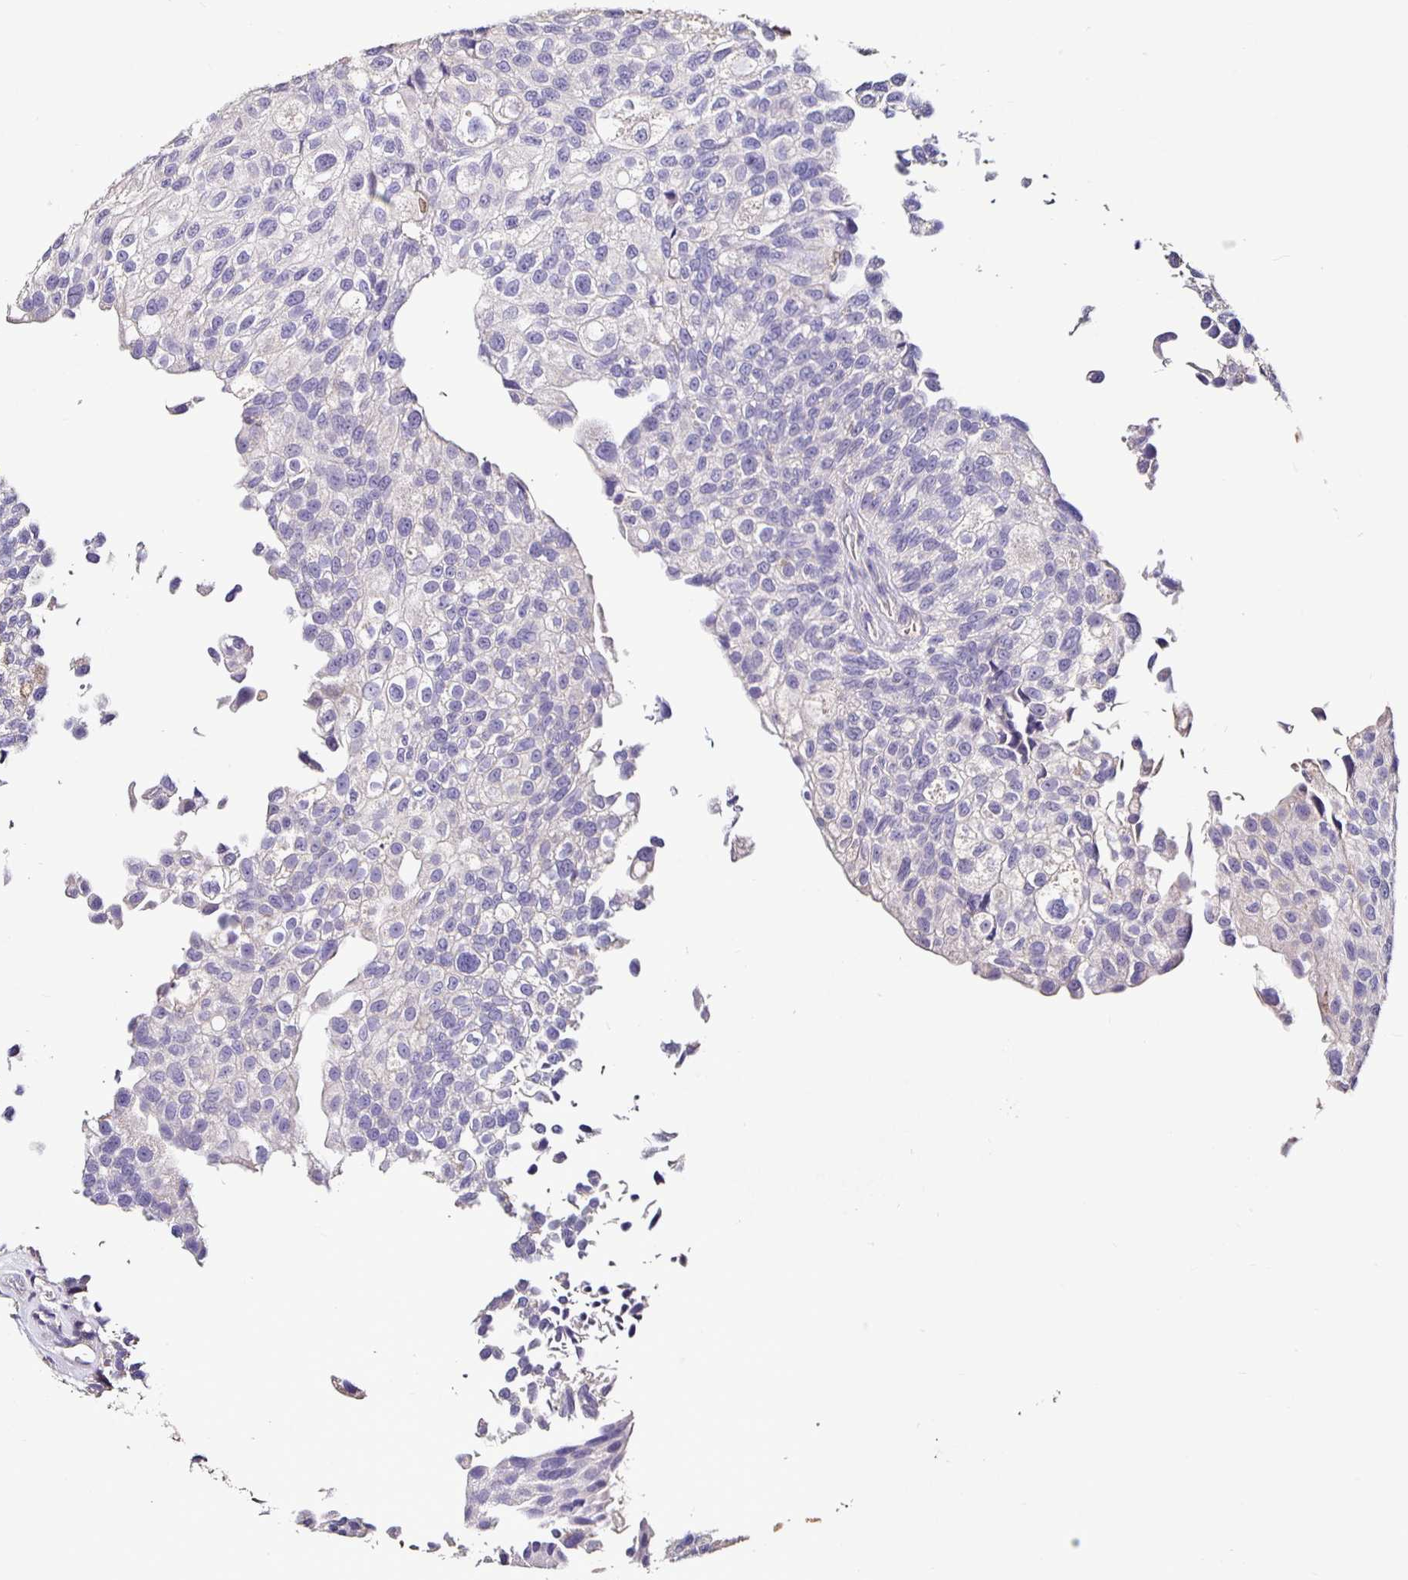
{"staining": {"intensity": "negative", "quantity": "none", "location": "none"}, "tissue": "urothelial cancer", "cell_type": "Tumor cells", "image_type": "cancer", "snomed": [{"axis": "morphology", "description": "Urothelial carcinoma, NOS"}, {"axis": "topography", "description": "Urinary bladder"}], "caption": "This is an immunohistochemistry (IHC) micrograph of human transitional cell carcinoma. There is no staining in tumor cells.", "gene": "FCER1A", "patient": {"sex": "male", "age": 87}}